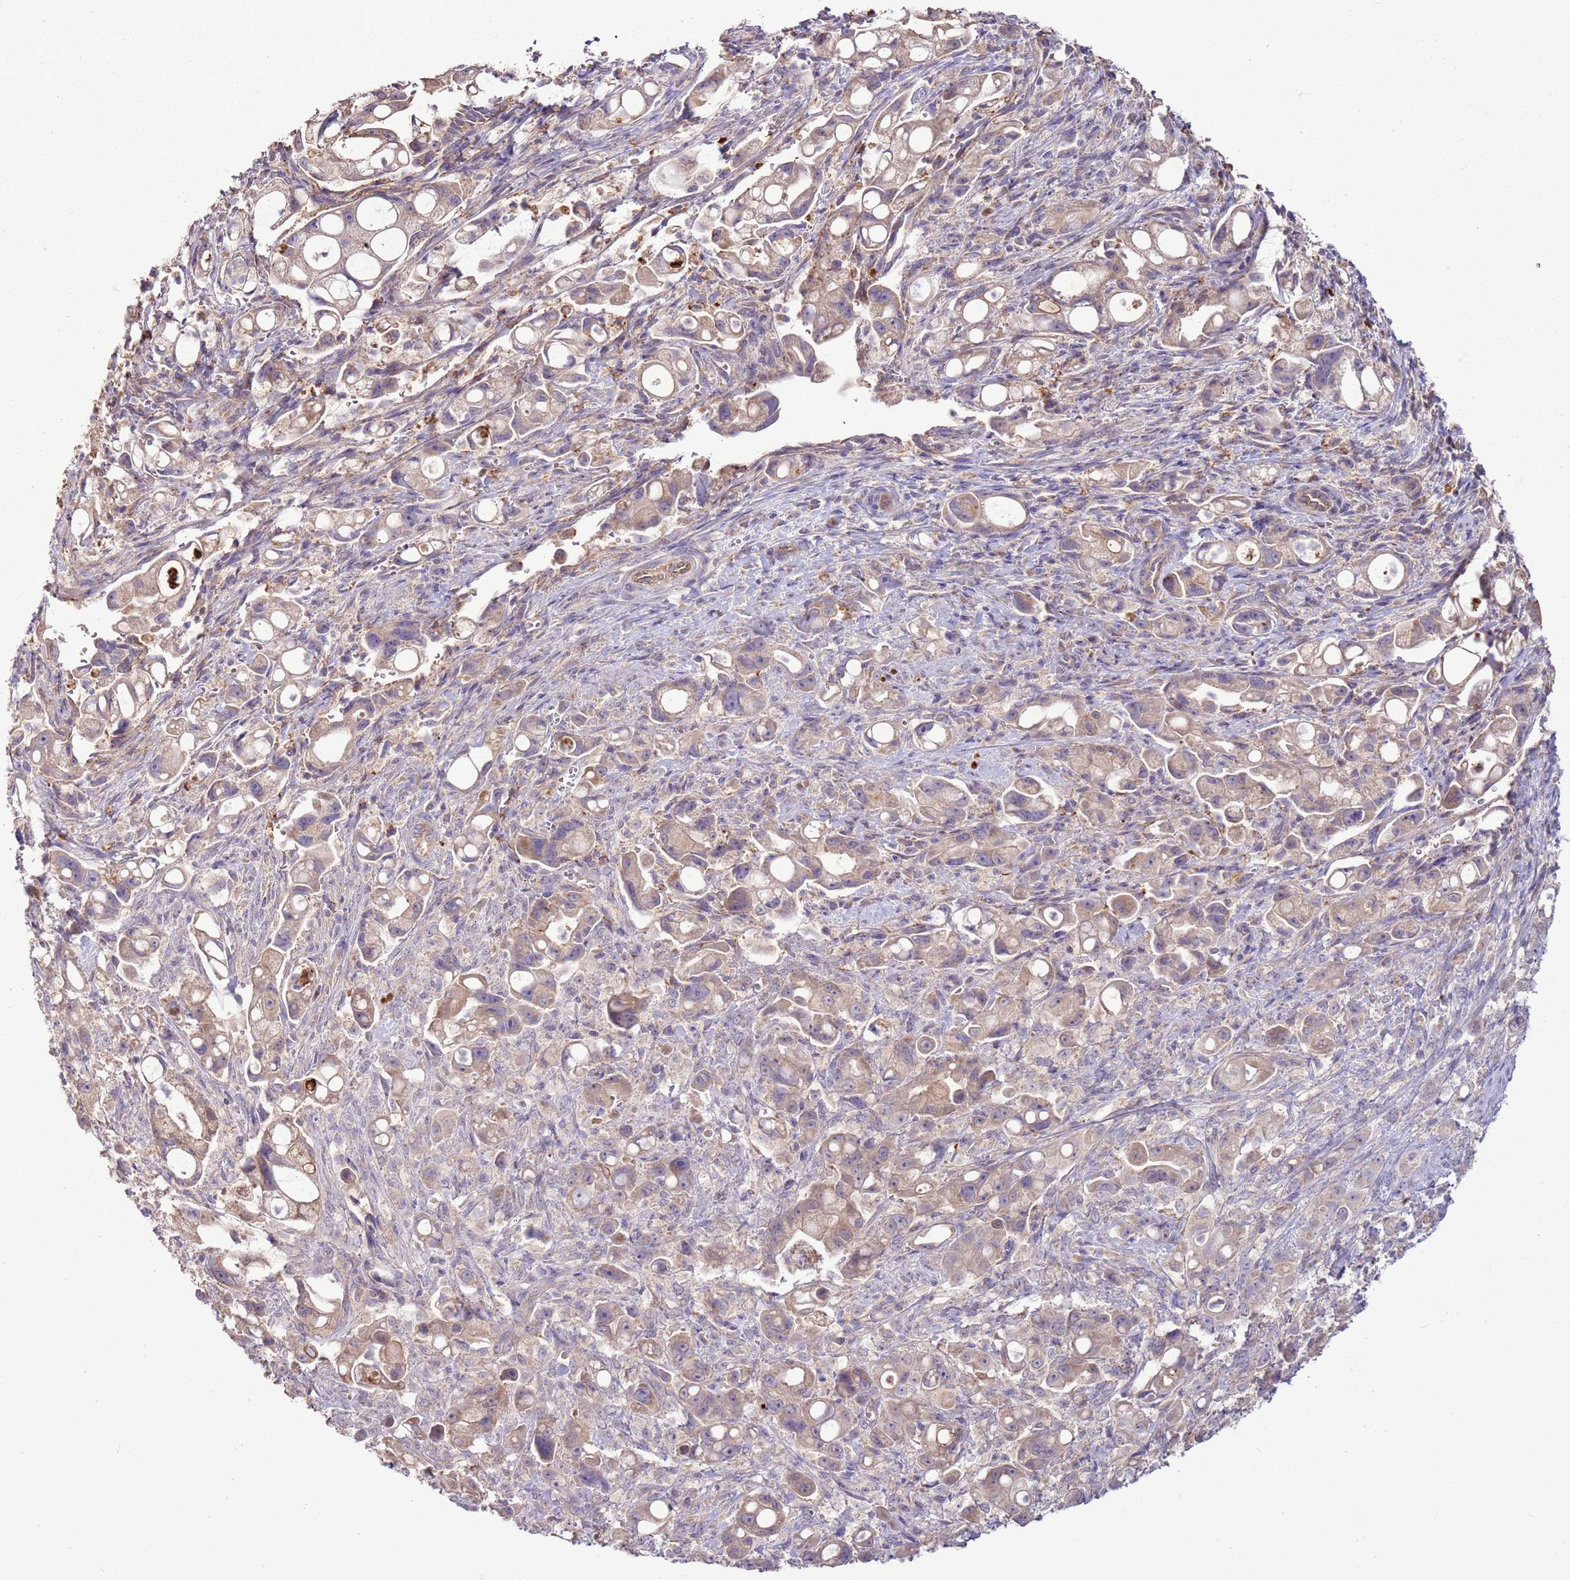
{"staining": {"intensity": "moderate", "quantity": ">75%", "location": "cytoplasmic/membranous"}, "tissue": "pancreatic cancer", "cell_type": "Tumor cells", "image_type": "cancer", "snomed": [{"axis": "morphology", "description": "Adenocarcinoma, NOS"}, {"axis": "topography", "description": "Pancreas"}], "caption": "This is a histology image of immunohistochemistry (IHC) staining of pancreatic cancer, which shows moderate staining in the cytoplasmic/membranous of tumor cells.", "gene": "TRAPPC4", "patient": {"sex": "male", "age": 68}}